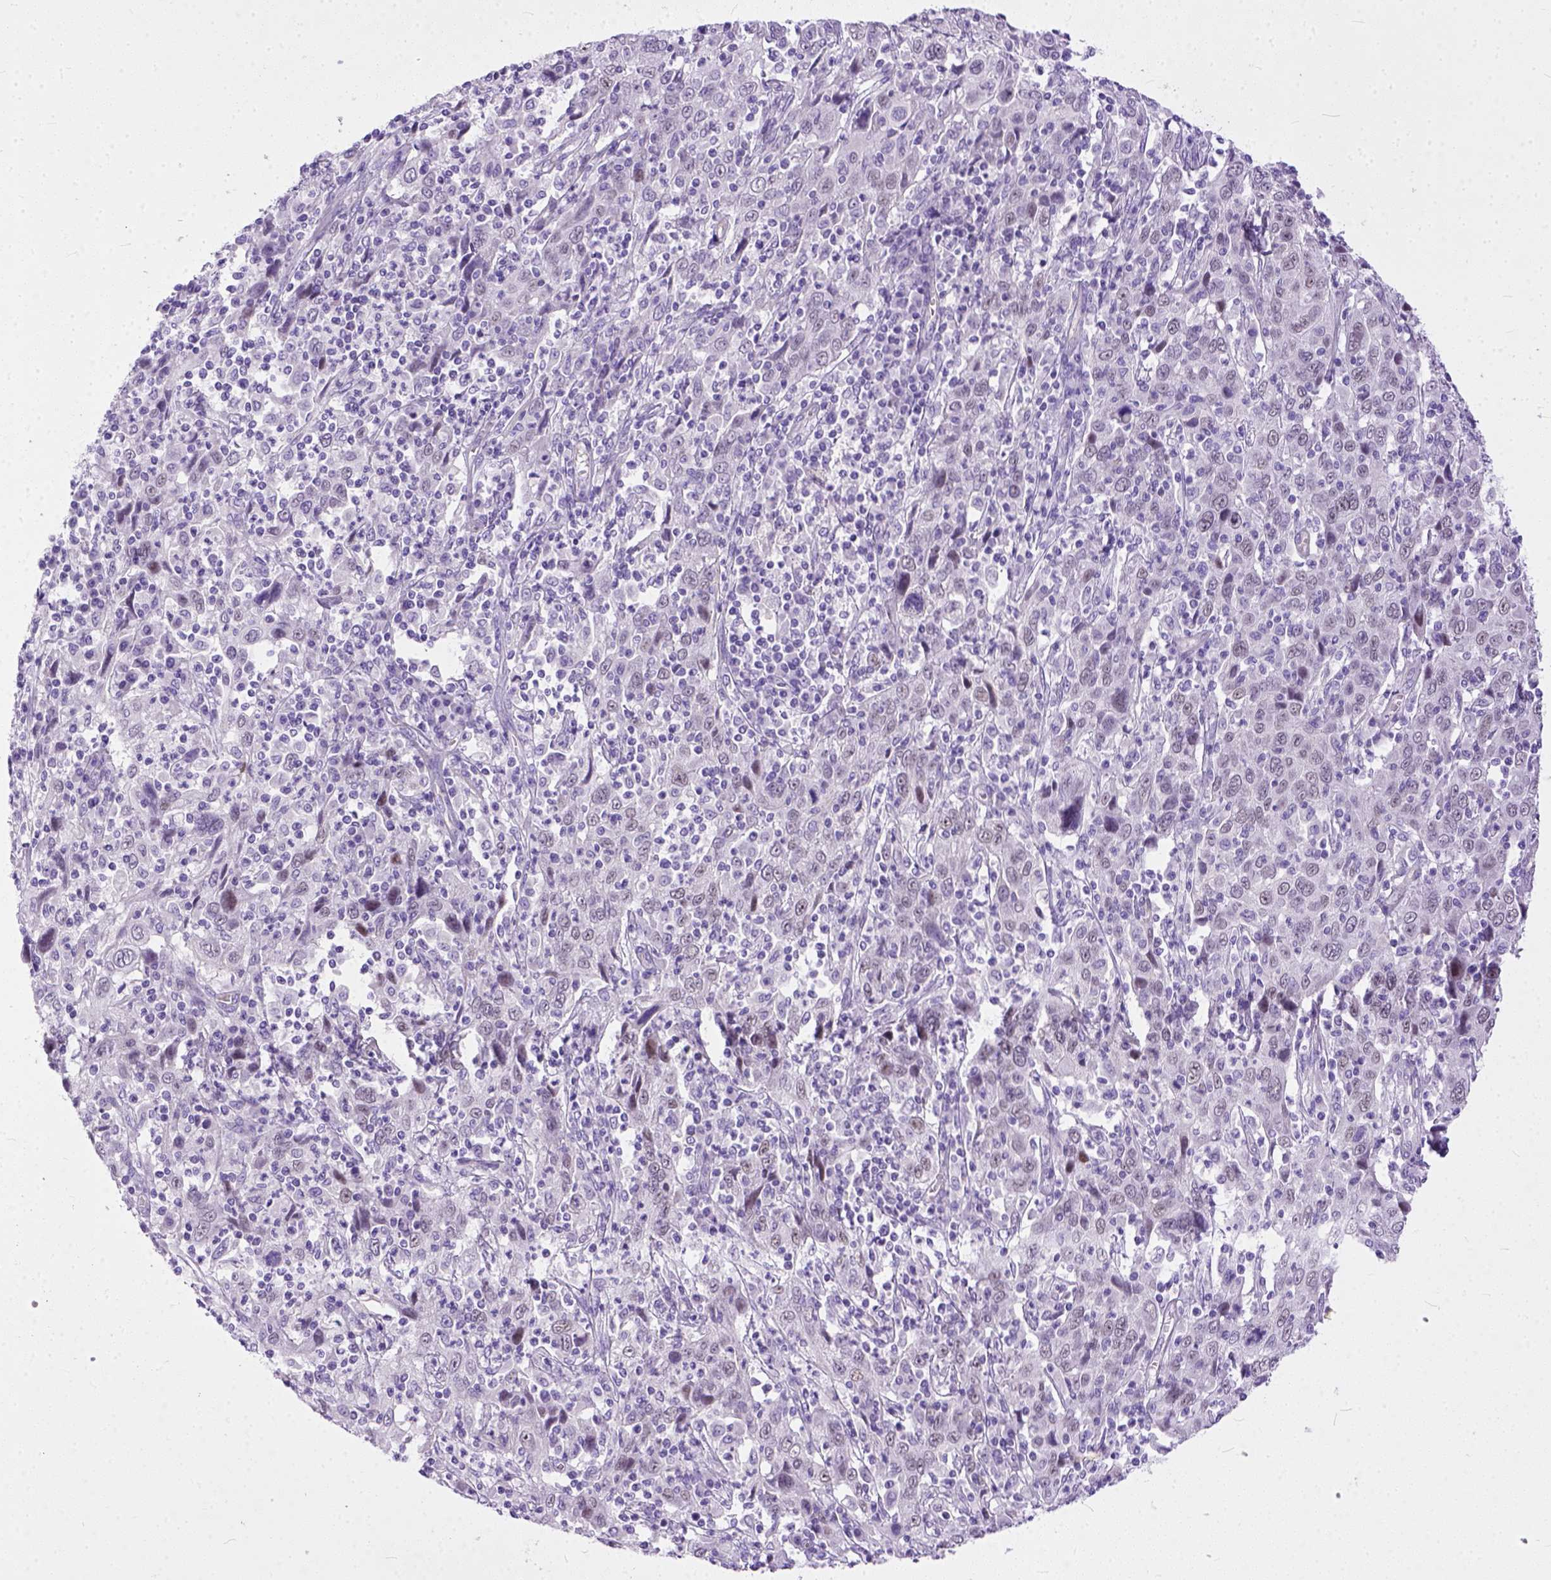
{"staining": {"intensity": "negative", "quantity": "none", "location": "none"}, "tissue": "cervical cancer", "cell_type": "Tumor cells", "image_type": "cancer", "snomed": [{"axis": "morphology", "description": "Squamous cell carcinoma, NOS"}, {"axis": "topography", "description": "Cervix"}], "caption": "An immunohistochemistry histopathology image of cervical cancer (squamous cell carcinoma) is shown. There is no staining in tumor cells of cervical cancer (squamous cell carcinoma).", "gene": "ADGRF1", "patient": {"sex": "female", "age": 46}}